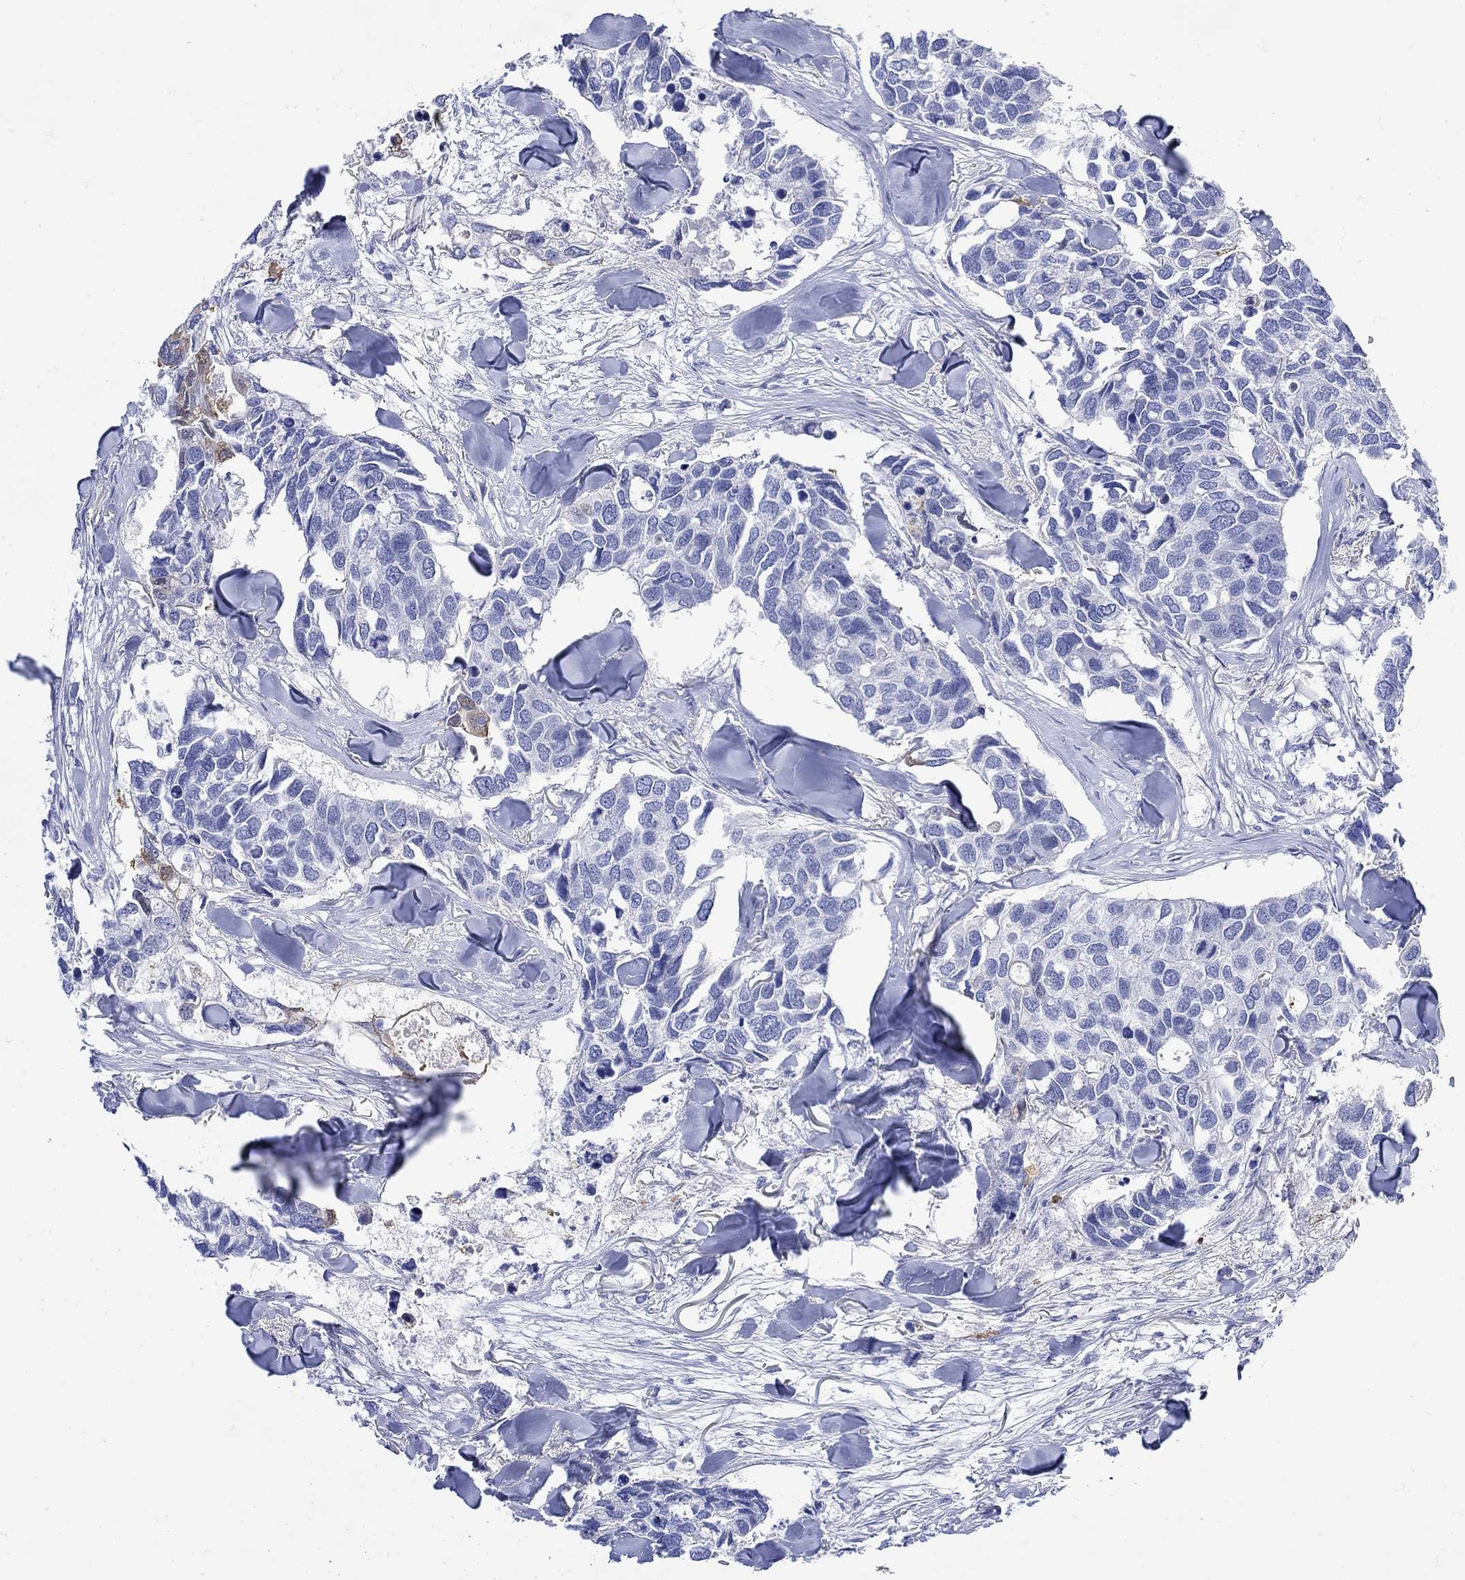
{"staining": {"intensity": "negative", "quantity": "none", "location": "none"}, "tissue": "breast cancer", "cell_type": "Tumor cells", "image_type": "cancer", "snomed": [{"axis": "morphology", "description": "Duct carcinoma"}, {"axis": "topography", "description": "Breast"}], "caption": "IHC image of neoplastic tissue: invasive ductal carcinoma (breast) stained with DAB shows no significant protein positivity in tumor cells. (Immunohistochemistry (ihc), brightfield microscopy, high magnification).", "gene": "LINGO3", "patient": {"sex": "female", "age": 83}}